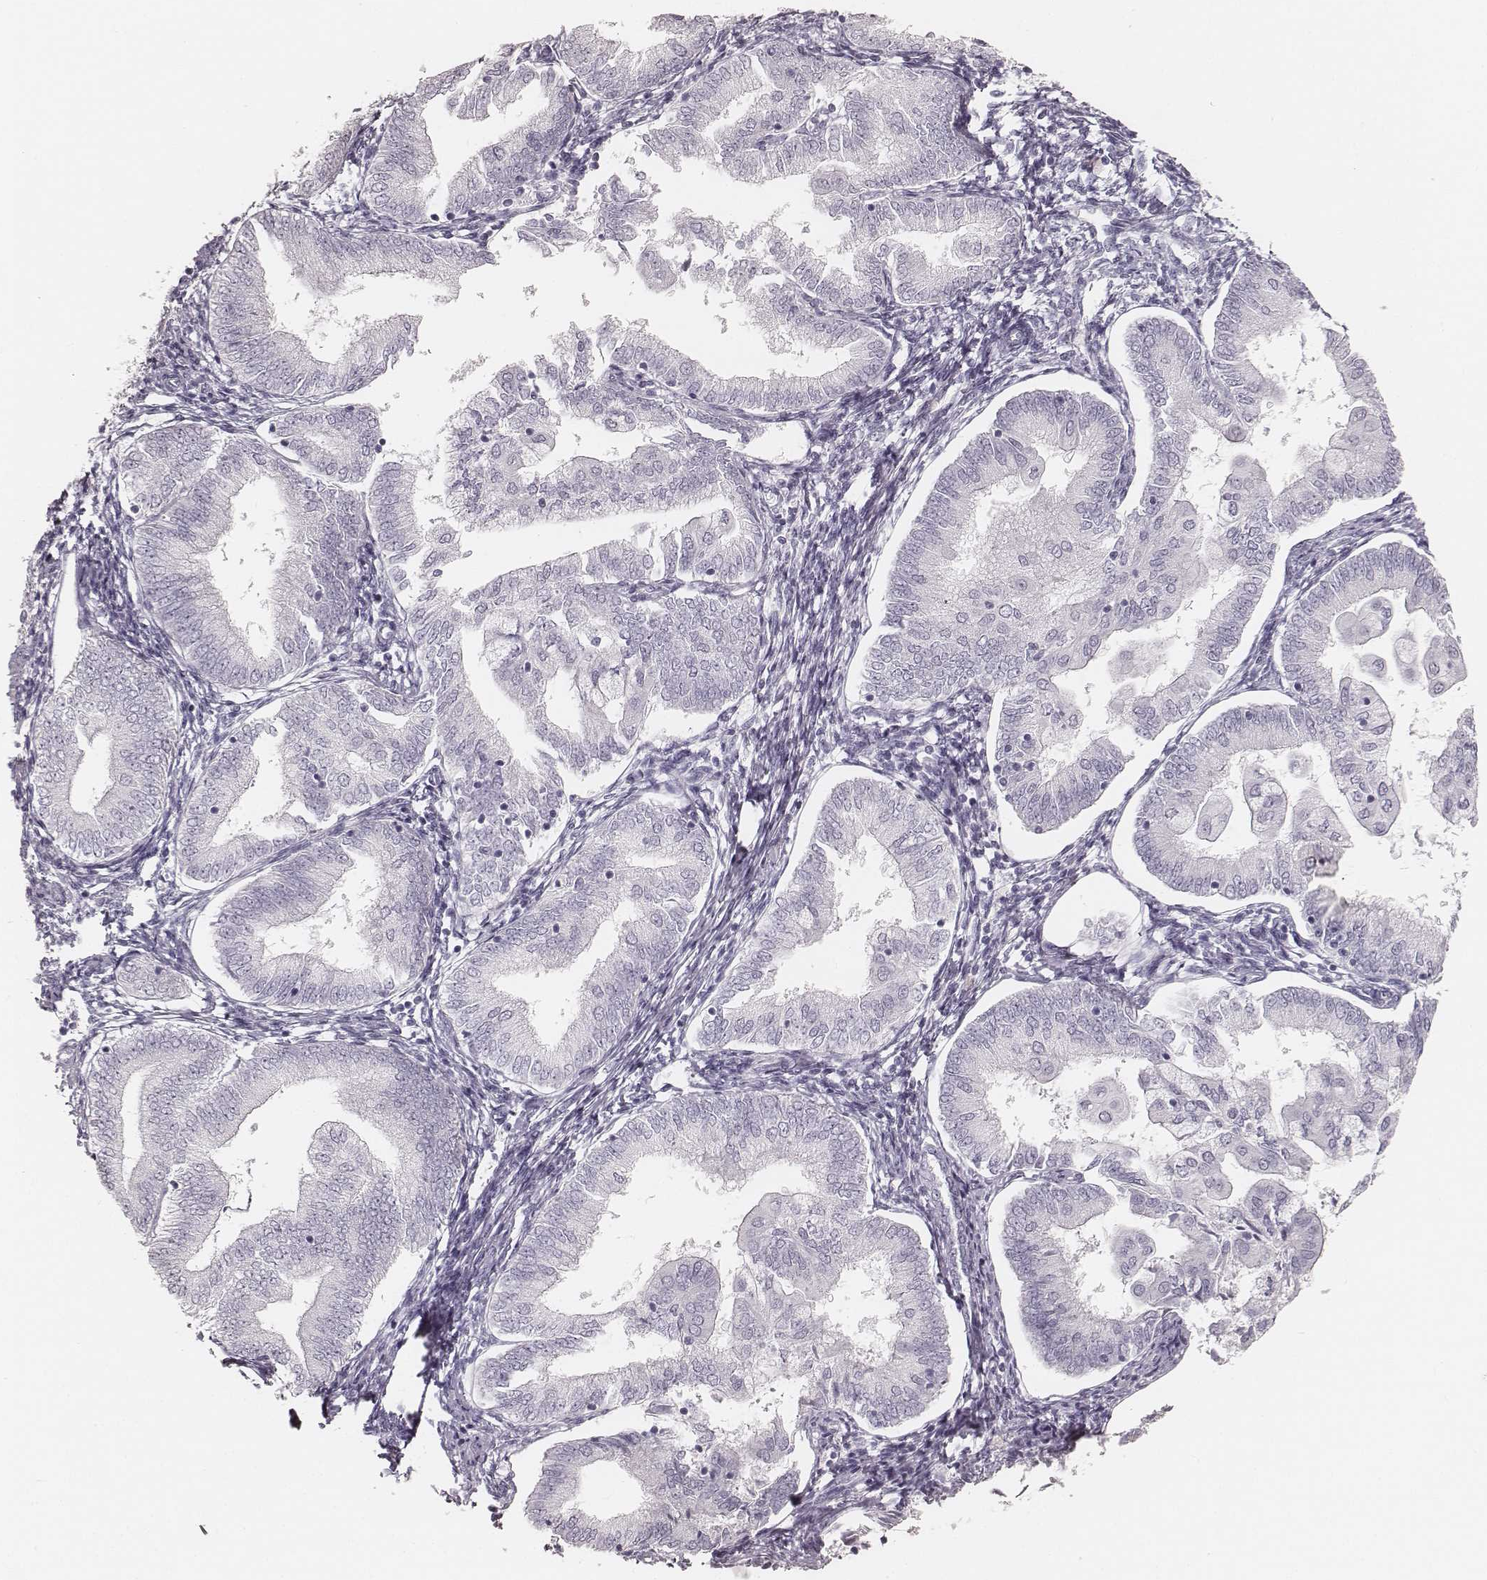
{"staining": {"intensity": "negative", "quantity": "none", "location": "none"}, "tissue": "endometrial cancer", "cell_type": "Tumor cells", "image_type": "cancer", "snomed": [{"axis": "morphology", "description": "Adenocarcinoma, NOS"}, {"axis": "topography", "description": "Endometrium"}], "caption": "High power microscopy photomicrograph of an immunohistochemistry (IHC) photomicrograph of endometrial cancer (adenocarcinoma), revealing no significant staining in tumor cells.", "gene": "KRT82", "patient": {"sex": "female", "age": 55}}